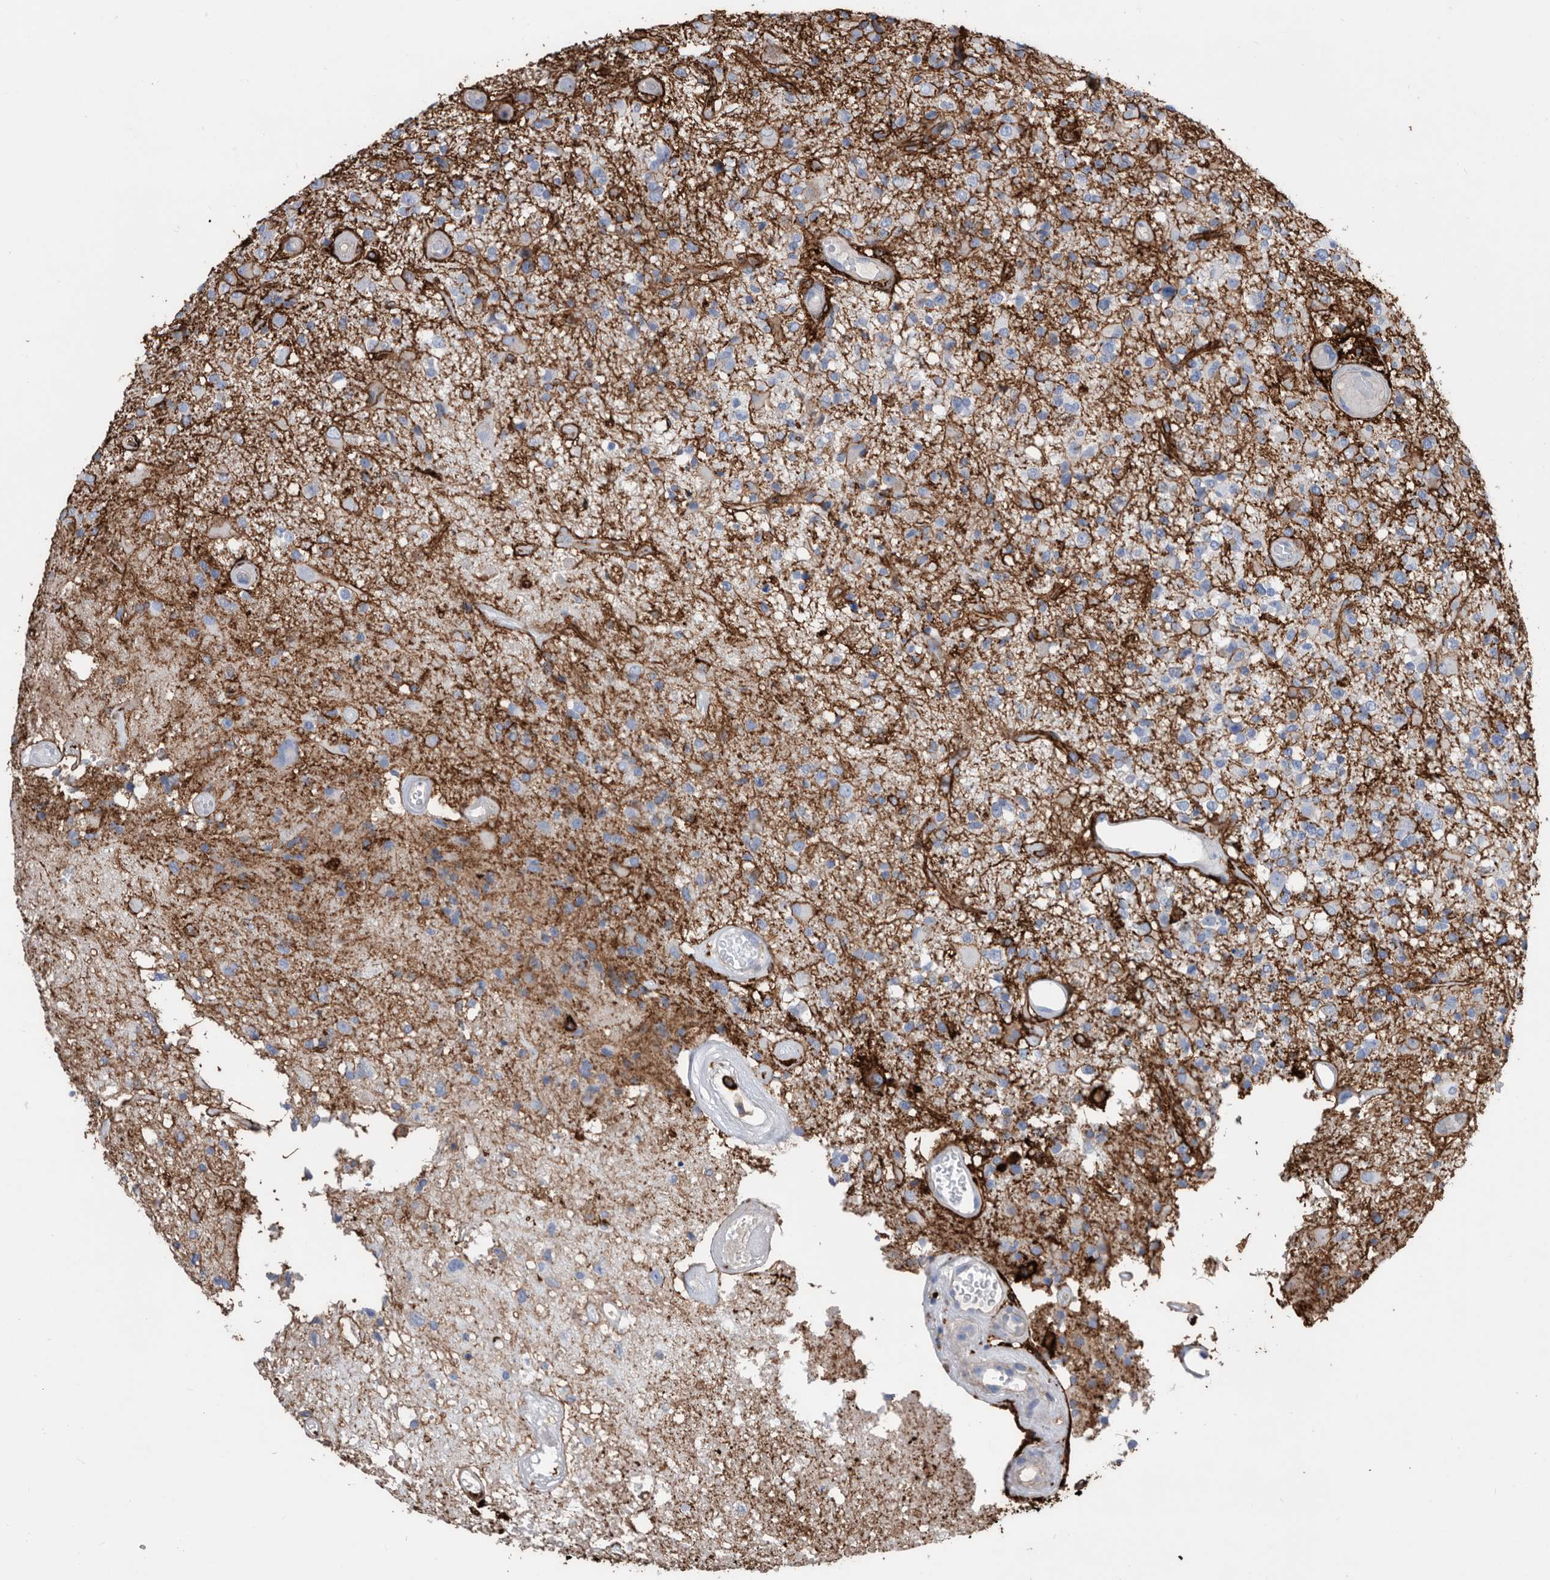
{"staining": {"intensity": "negative", "quantity": "none", "location": "none"}, "tissue": "glioma", "cell_type": "Tumor cells", "image_type": "cancer", "snomed": [{"axis": "morphology", "description": "Glioma, malignant, High grade"}, {"axis": "morphology", "description": "Glioblastoma, NOS"}, {"axis": "topography", "description": "Brain"}], "caption": "DAB (3,3'-diaminobenzidine) immunohistochemical staining of human glioma exhibits no significant staining in tumor cells. (DAB immunohistochemistry with hematoxylin counter stain).", "gene": "MS4A4A", "patient": {"sex": "male", "age": 60}}